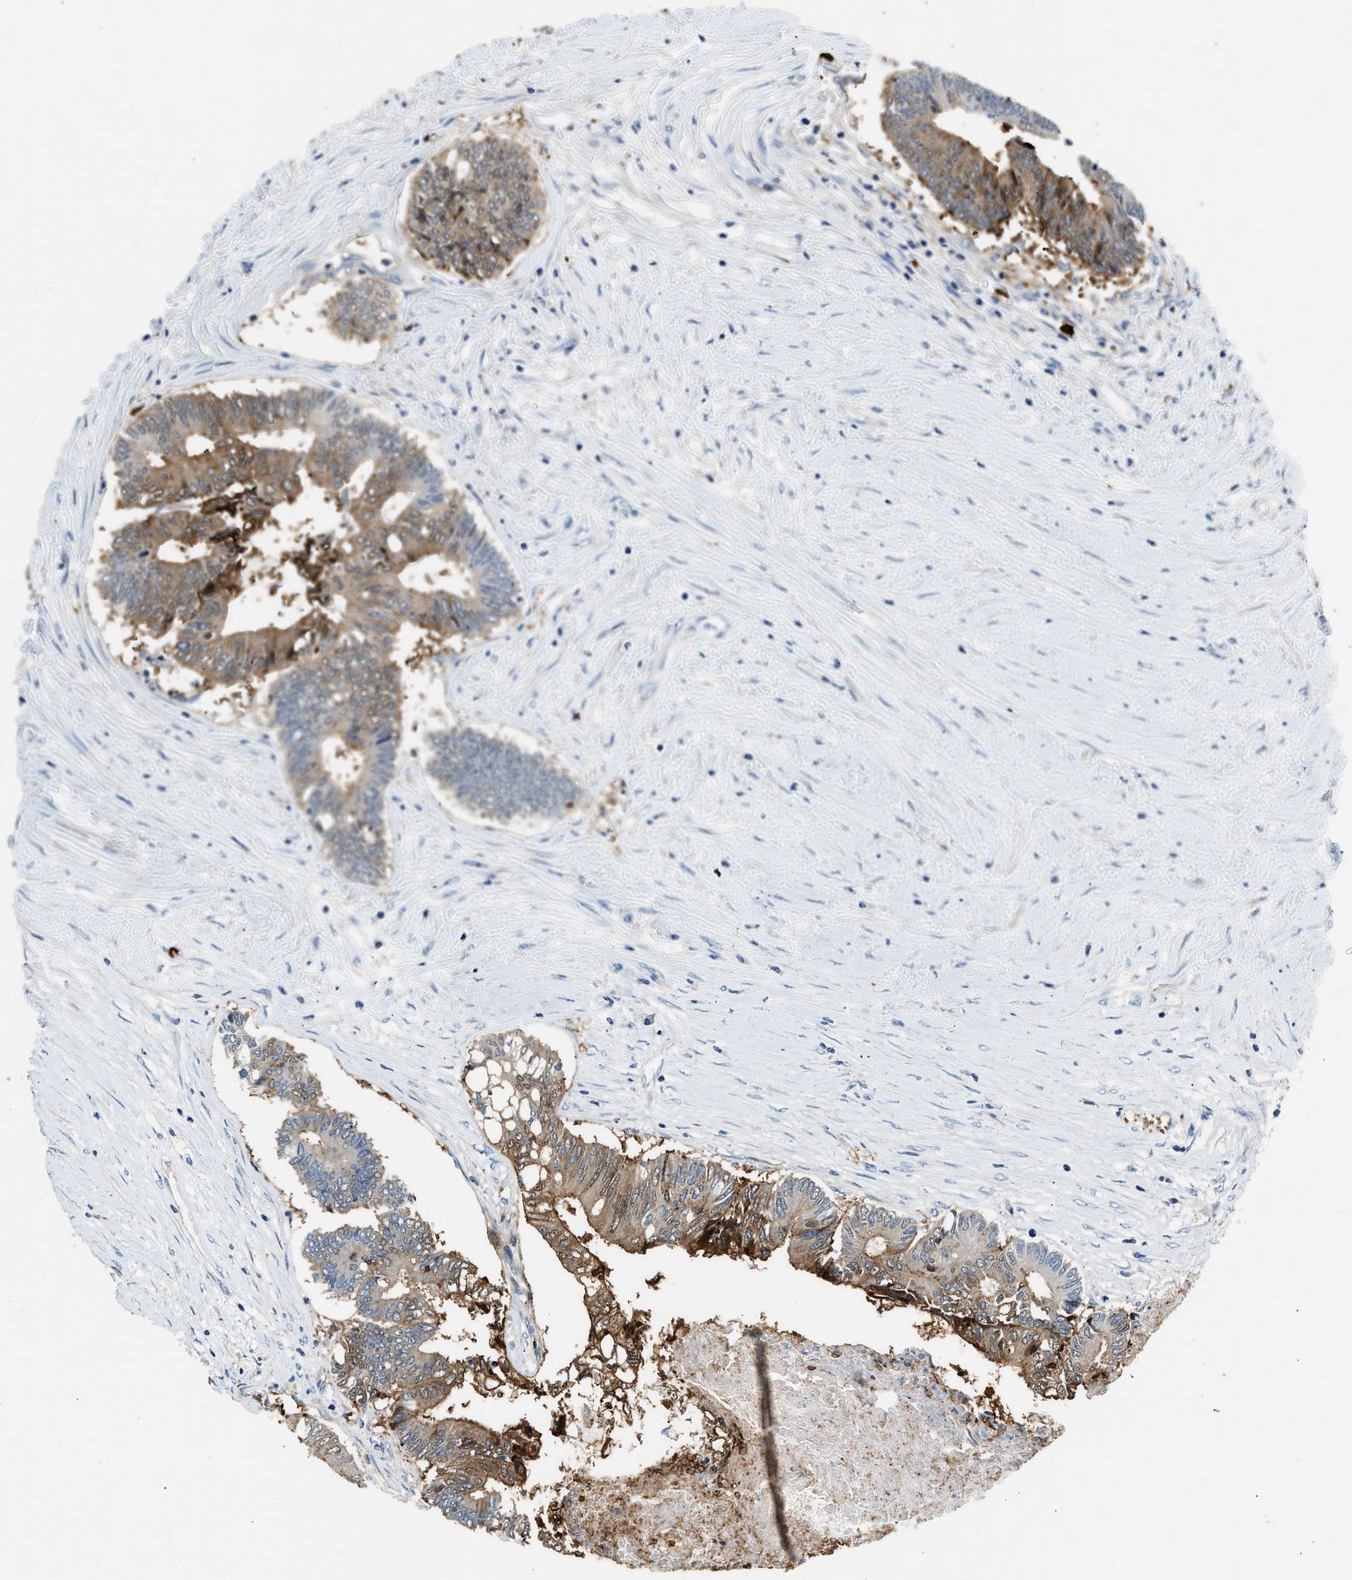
{"staining": {"intensity": "moderate", "quantity": ">75%", "location": "cytoplasmic/membranous"}, "tissue": "colorectal cancer", "cell_type": "Tumor cells", "image_type": "cancer", "snomed": [{"axis": "morphology", "description": "Adenocarcinoma, NOS"}, {"axis": "topography", "description": "Rectum"}], "caption": "The immunohistochemical stain highlights moderate cytoplasmic/membranous staining in tumor cells of adenocarcinoma (colorectal) tissue.", "gene": "ANXA3", "patient": {"sex": "male", "age": 63}}